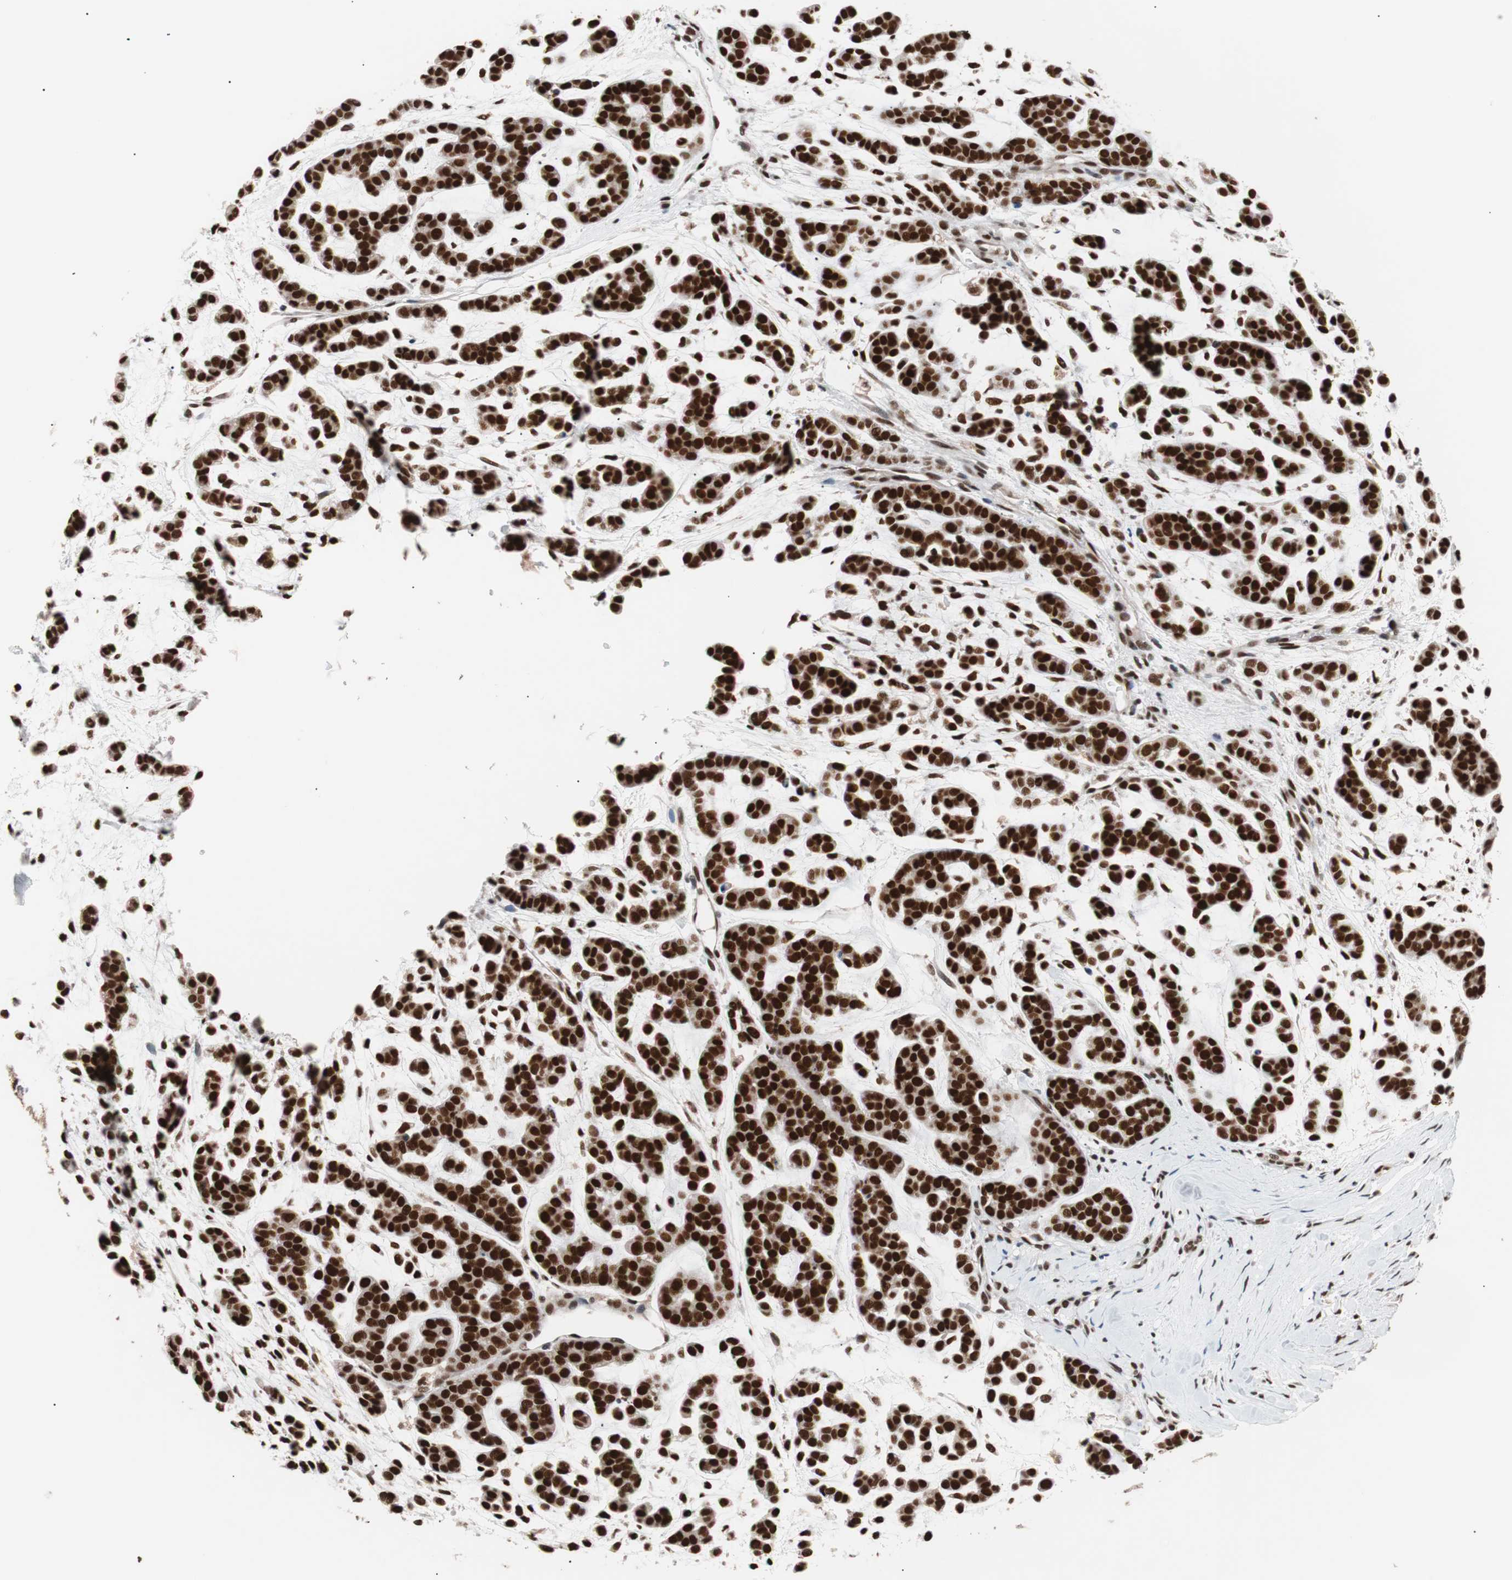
{"staining": {"intensity": "strong", "quantity": ">75%", "location": "nuclear"}, "tissue": "head and neck cancer", "cell_type": "Tumor cells", "image_type": "cancer", "snomed": [{"axis": "morphology", "description": "Adenocarcinoma, NOS"}, {"axis": "morphology", "description": "Adenoma, NOS"}, {"axis": "topography", "description": "Head-Neck"}], "caption": "An image of head and neck cancer stained for a protein displays strong nuclear brown staining in tumor cells.", "gene": "CHAMP1", "patient": {"sex": "female", "age": 55}}